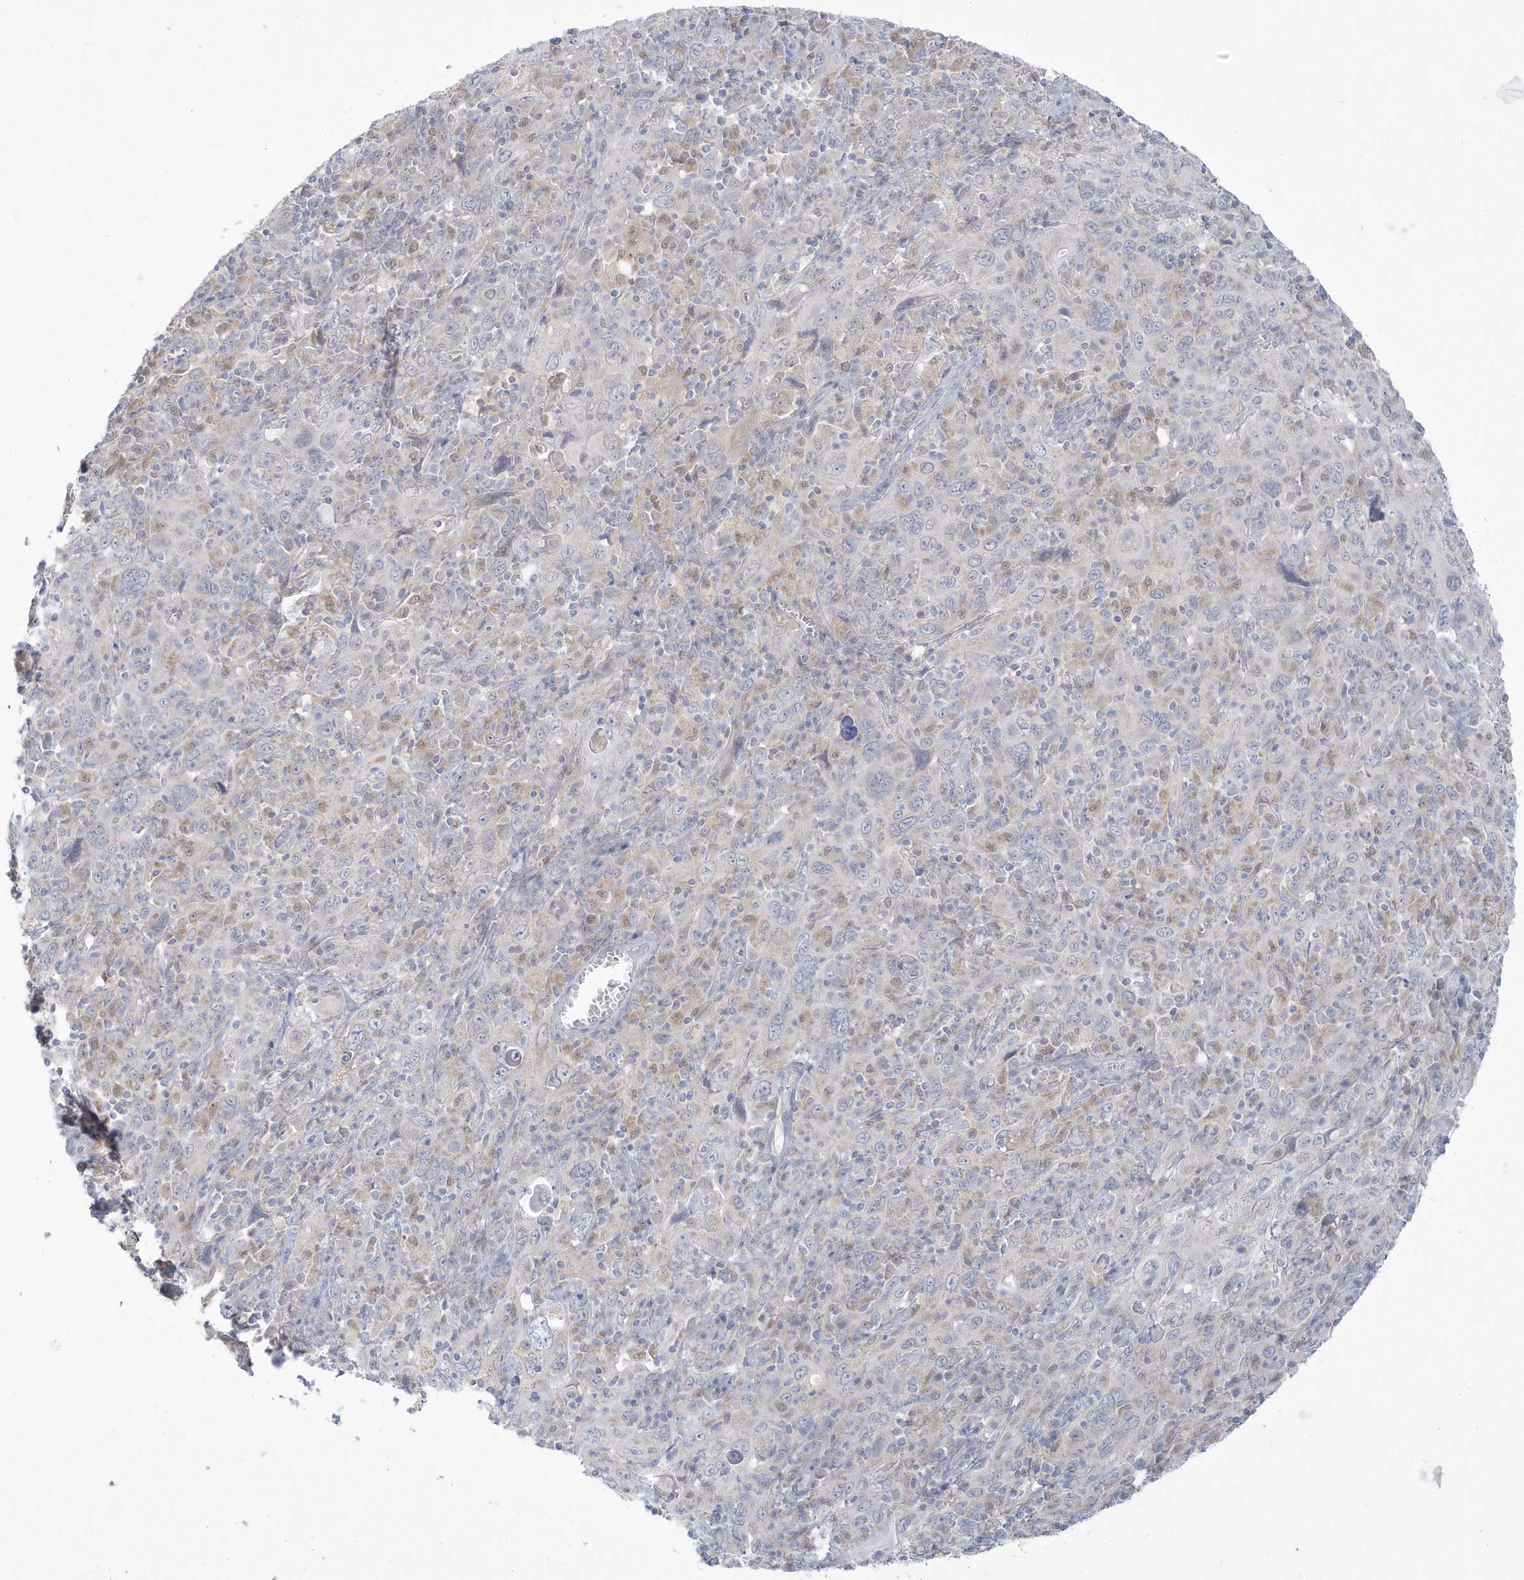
{"staining": {"intensity": "negative", "quantity": "none", "location": "none"}, "tissue": "cervical cancer", "cell_type": "Tumor cells", "image_type": "cancer", "snomed": [{"axis": "morphology", "description": "Squamous cell carcinoma, NOS"}, {"axis": "topography", "description": "Cervix"}], "caption": "Immunohistochemical staining of human cervical squamous cell carcinoma displays no significant positivity in tumor cells. The staining is performed using DAB (3,3'-diaminobenzidine) brown chromogen with nuclei counter-stained in using hematoxylin.", "gene": "PCBD1", "patient": {"sex": "female", "age": 46}}